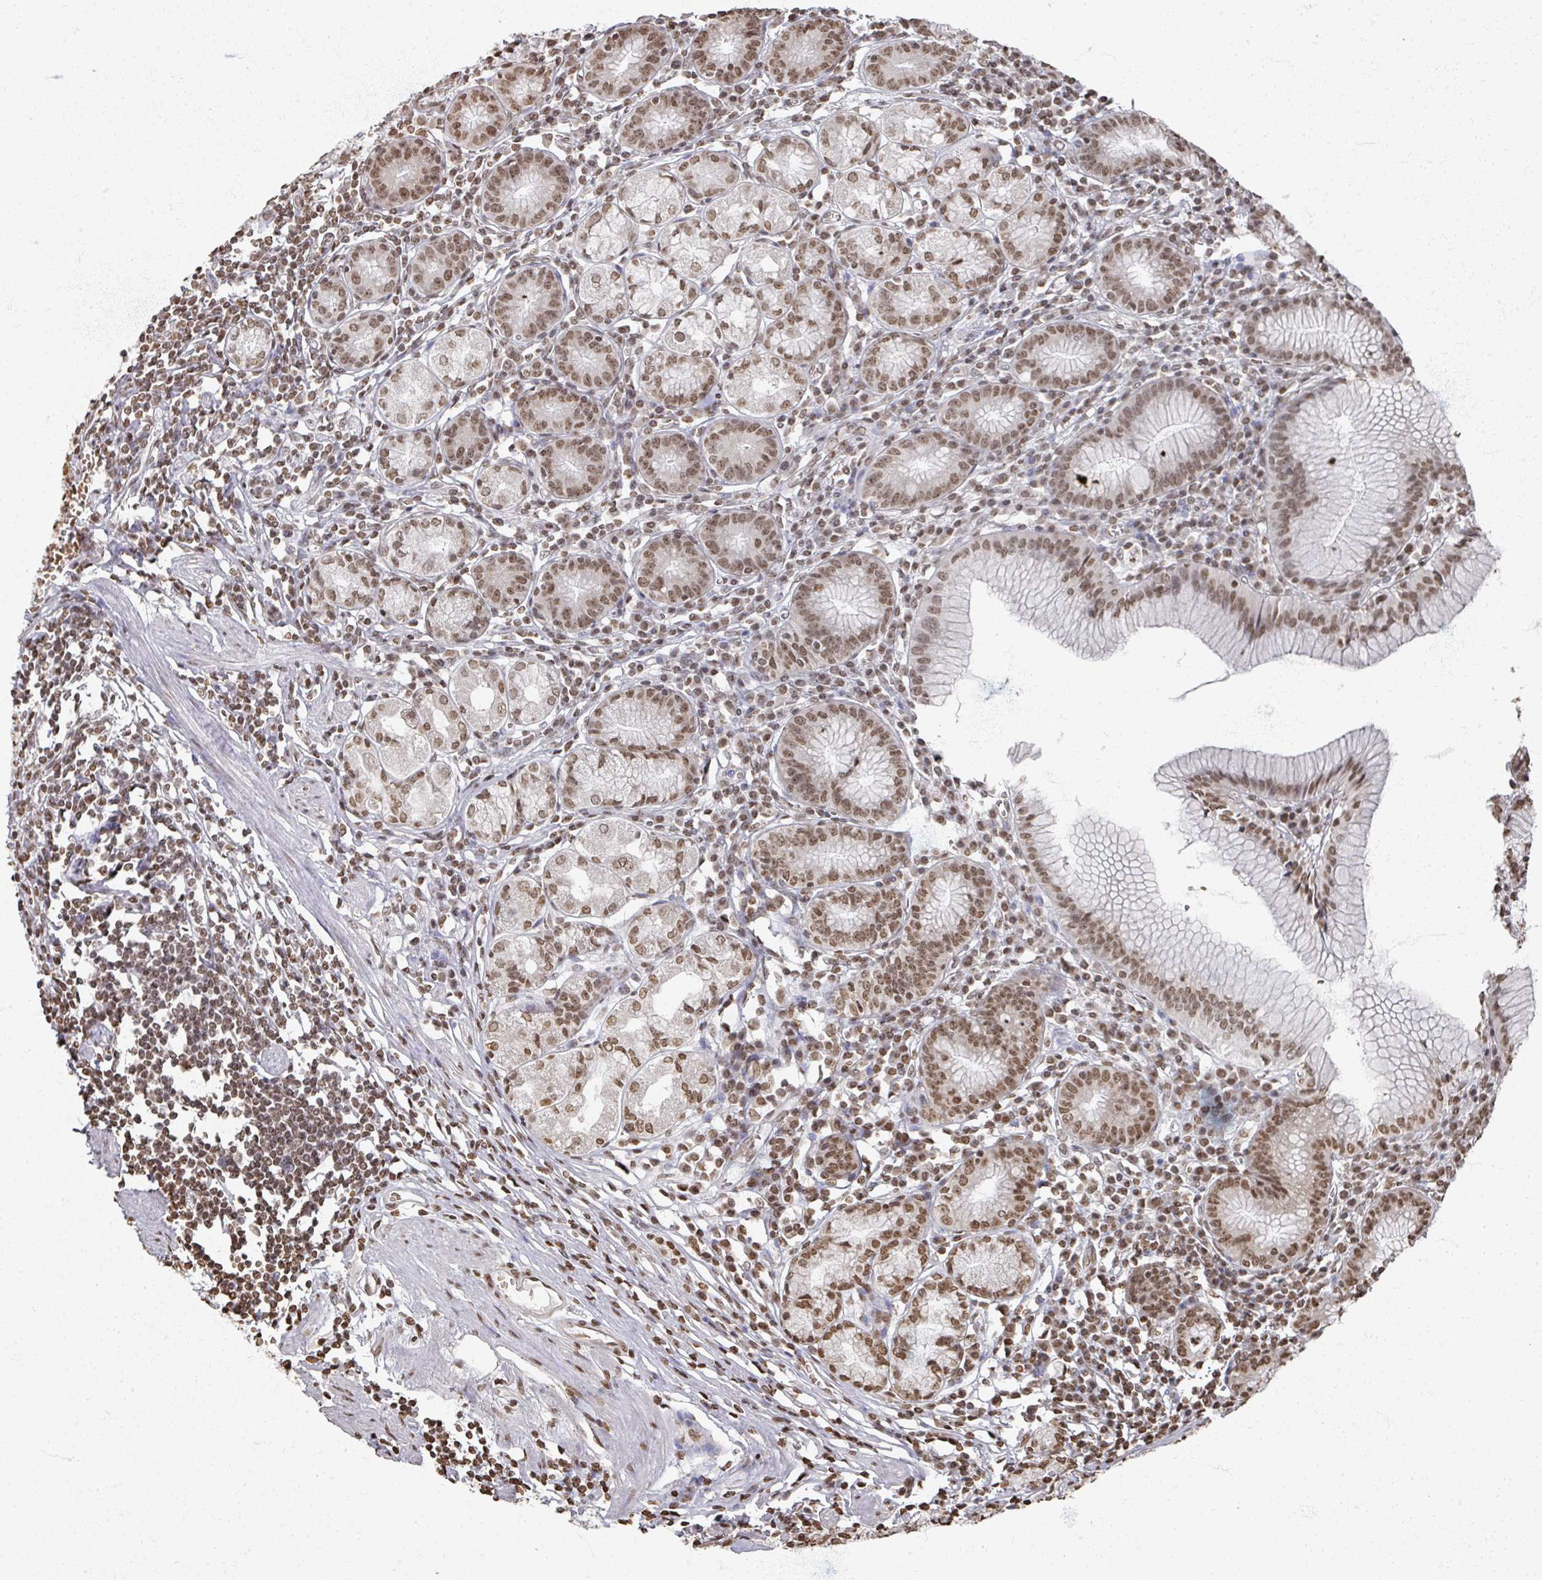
{"staining": {"intensity": "moderate", "quantity": ">75%", "location": "nuclear"}, "tissue": "stomach", "cell_type": "Glandular cells", "image_type": "normal", "snomed": [{"axis": "morphology", "description": "Normal tissue, NOS"}, {"axis": "topography", "description": "Stomach"}], "caption": "Stomach stained for a protein shows moderate nuclear positivity in glandular cells. (Brightfield microscopy of DAB IHC at high magnification).", "gene": "DCUN1D5", "patient": {"sex": "male", "age": 55}}